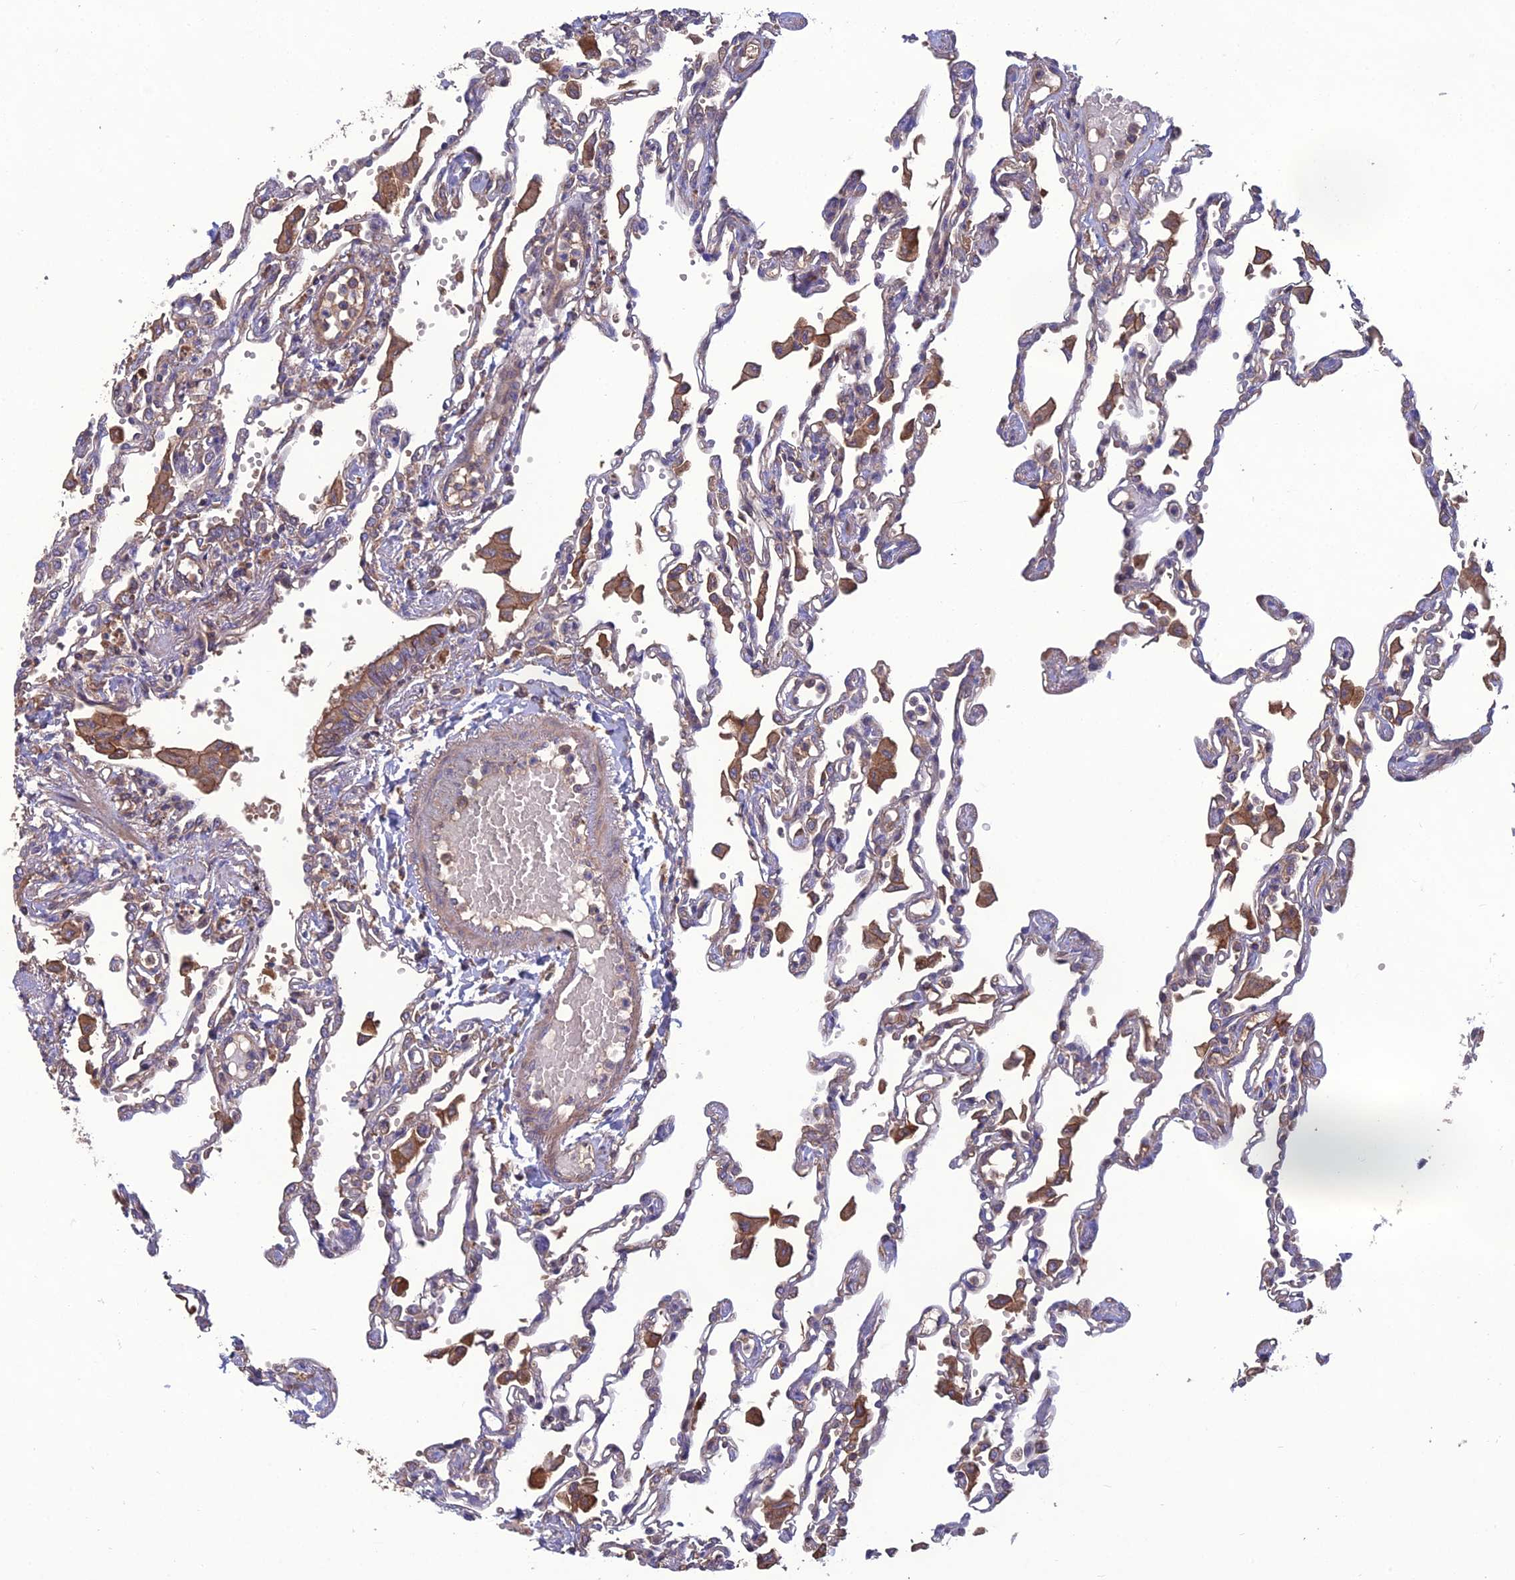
{"staining": {"intensity": "negative", "quantity": "none", "location": "none"}, "tissue": "lung", "cell_type": "Alveolar cells", "image_type": "normal", "snomed": [{"axis": "morphology", "description": "Normal tissue, NOS"}, {"axis": "topography", "description": "Bronchus"}, {"axis": "topography", "description": "Lung"}], "caption": "DAB immunohistochemical staining of unremarkable human lung reveals no significant staining in alveolar cells.", "gene": "GALR2", "patient": {"sex": "female", "age": 49}}